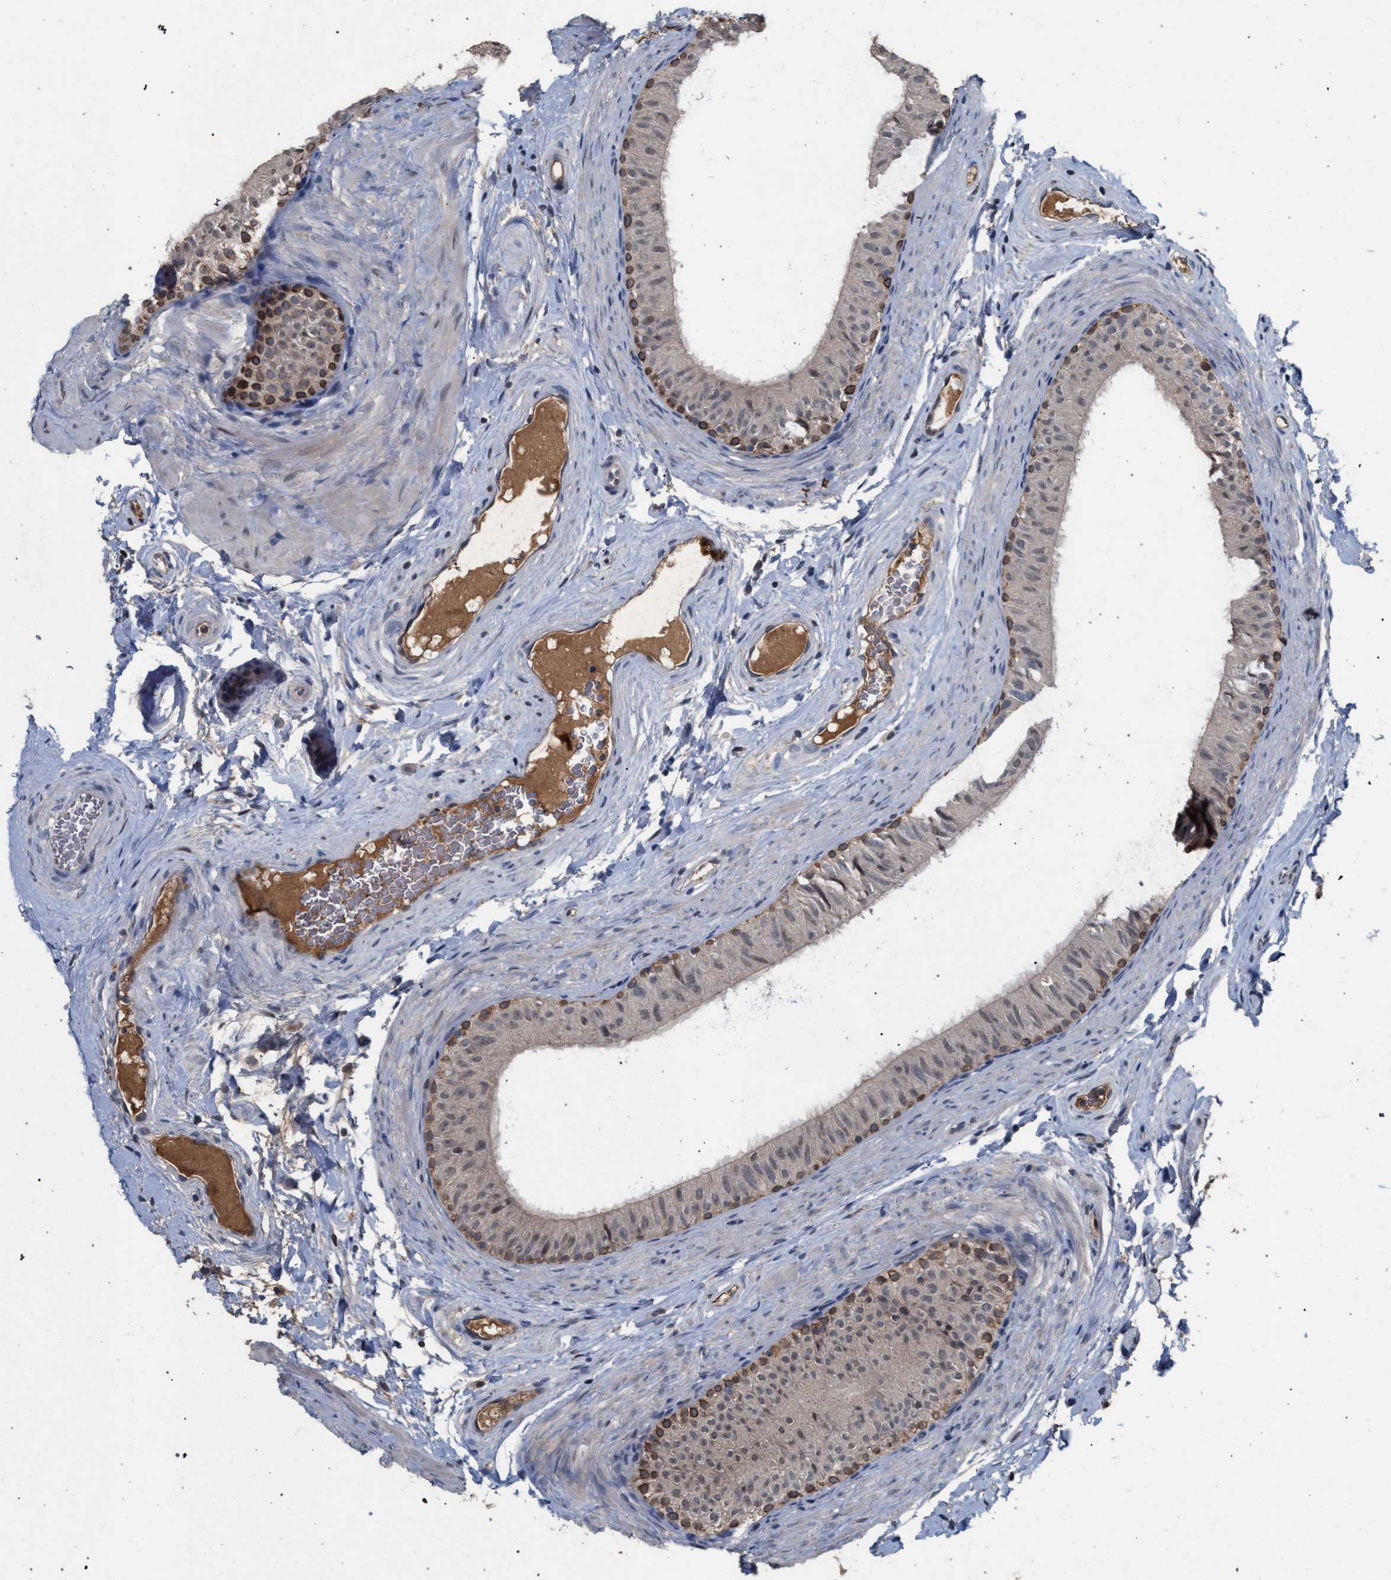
{"staining": {"intensity": "moderate", "quantity": "<25%", "location": "cytoplasmic/membranous"}, "tissue": "epididymis", "cell_type": "Glandular cells", "image_type": "normal", "snomed": [{"axis": "morphology", "description": "Normal tissue, NOS"}, {"axis": "topography", "description": "Epididymis"}], "caption": "The histopathology image demonstrates immunohistochemical staining of benign epididymis. There is moderate cytoplasmic/membranous positivity is identified in approximately <25% of glandular cells. (DAB IHC with brightfield microscopy, high magnification).", "gene": "TECPR1", "patient": {"sex": "male", "age": 34}}